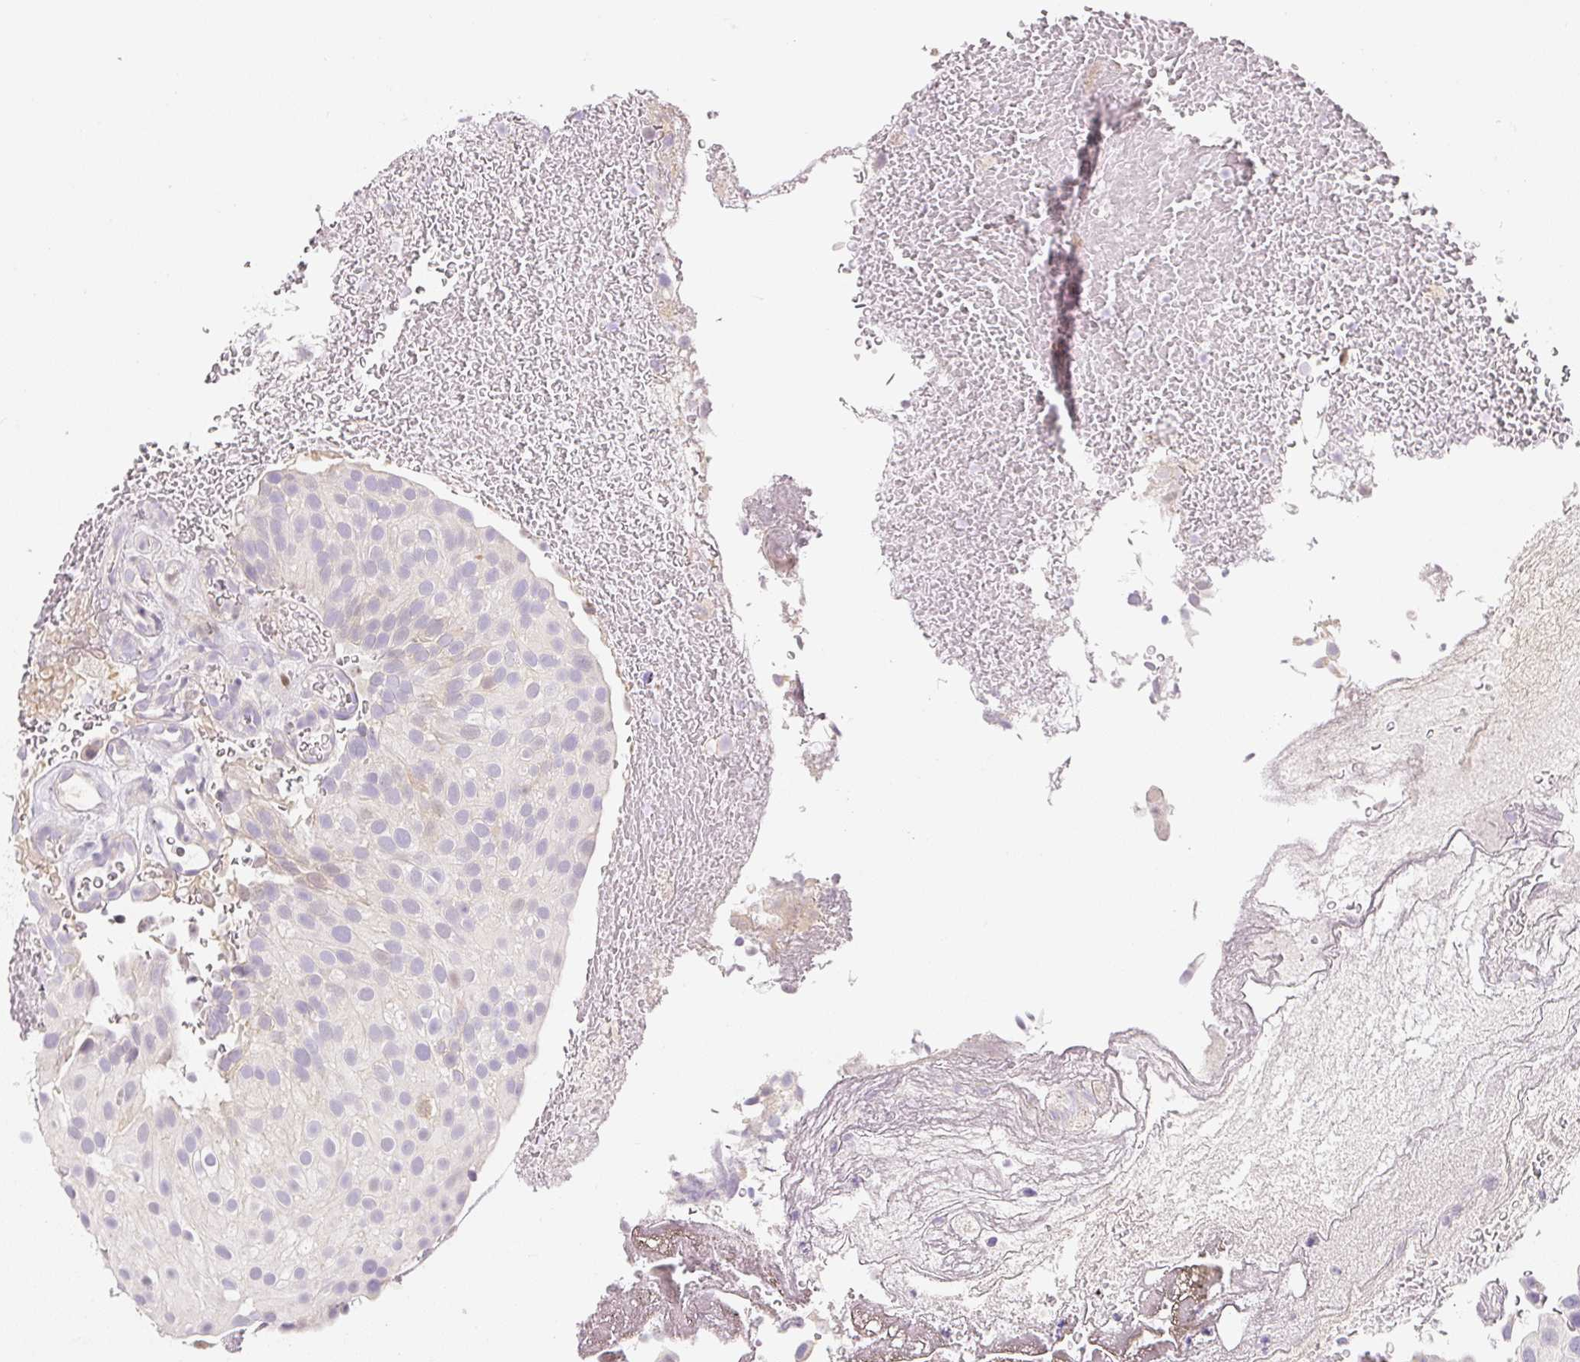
{"staining": {"intensity": "negative", "quantity": "none", "location": "none"}, "tissue": "urothelial cancer", "cell_type": "Tumor cells", "image_type": "cancer", "snomed": [{"axis": "morphology", "description": "Urothelial carcinoma, Low grade"}, {"axis": "topography", "description": "Urinary bladder"}], "caption": "A micrograph of urothelial carcinoma (low-grade) stained for a protein exhibits no brown staining in tumor cells. (Immunohistochemistry, brightfield microscopy, high magnification).", "gene": "PWWP3B", "patient": {"sex": "male", "age": 78}}